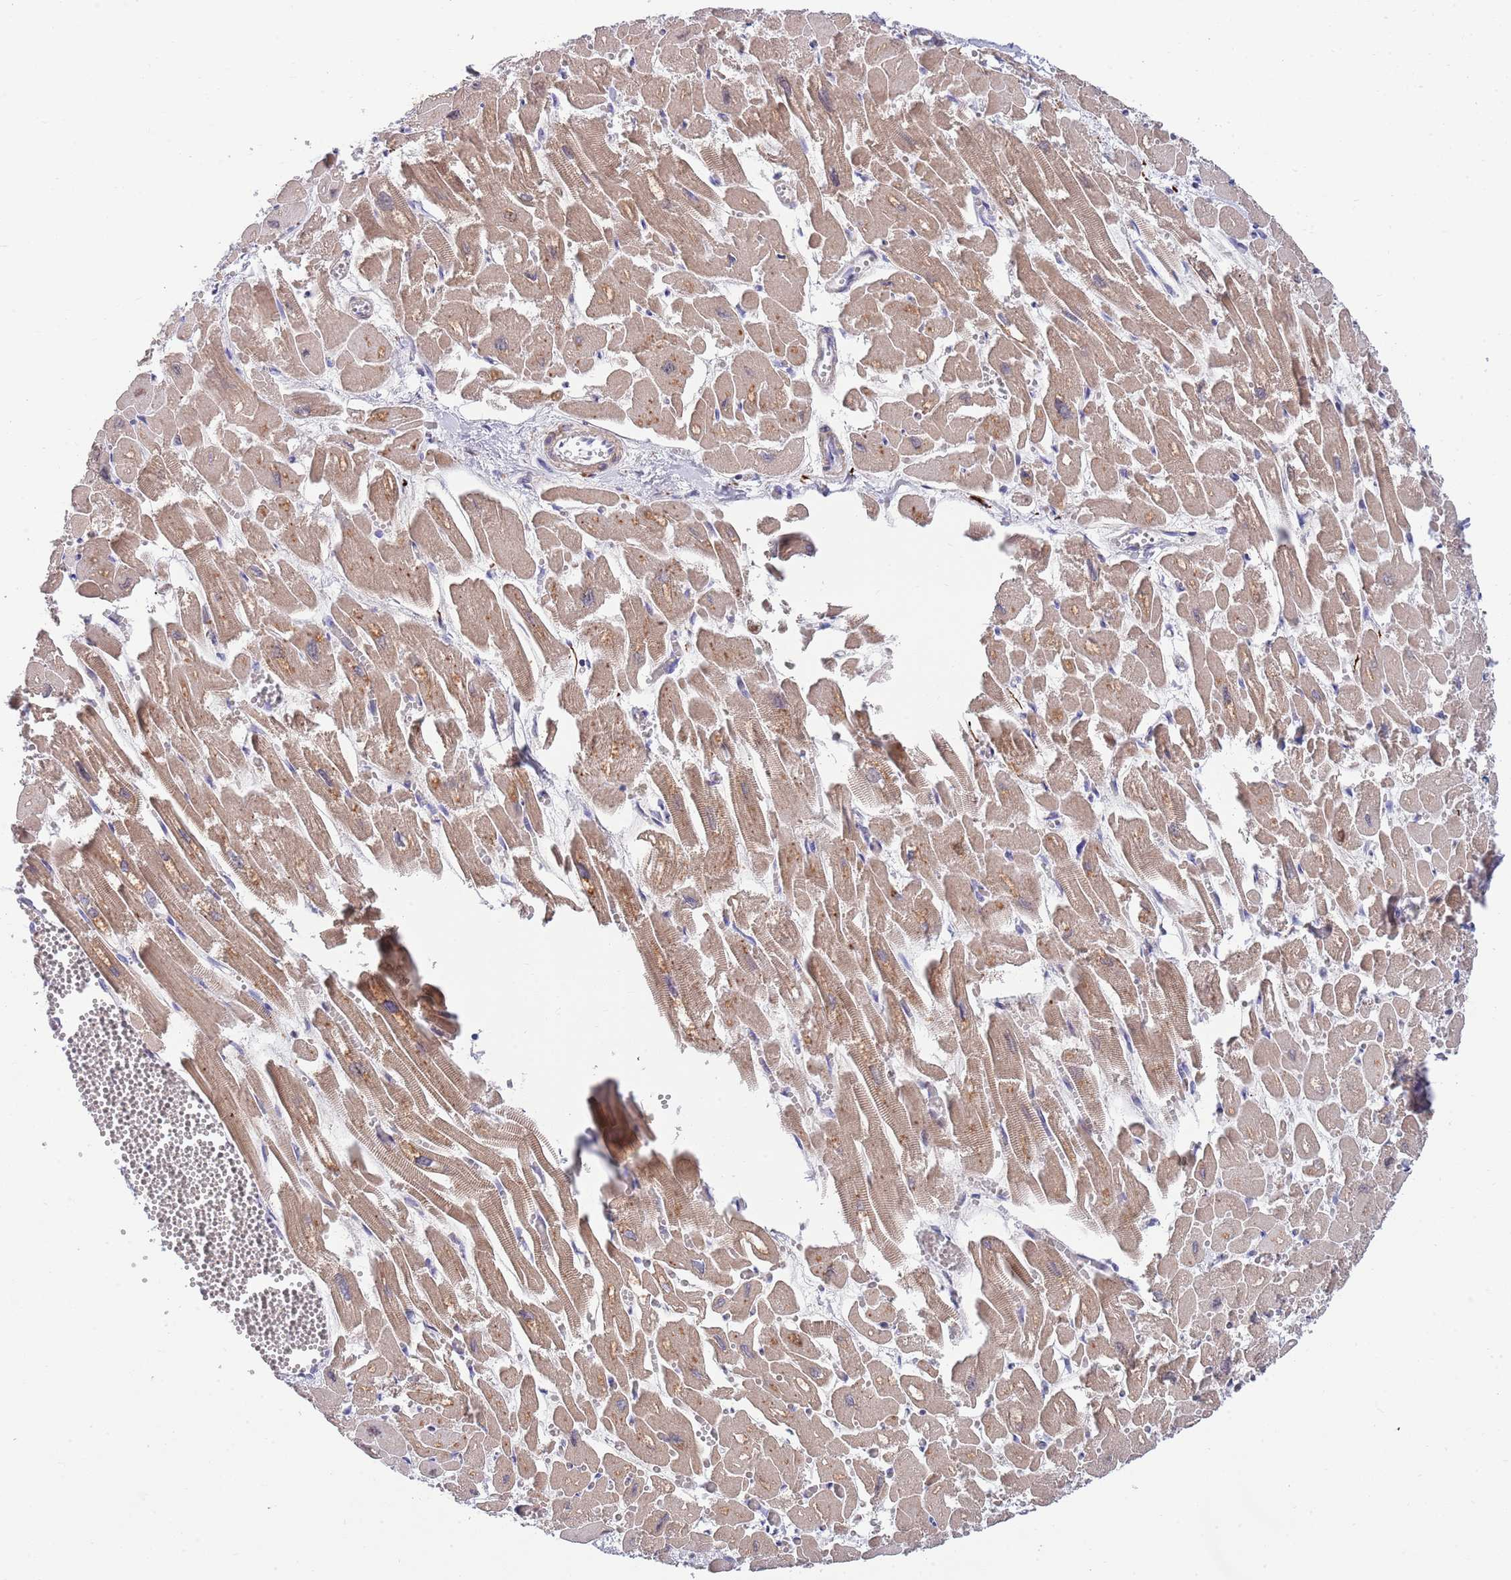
{"staining": {"intensity": "moderate", "quantity": ">75%", "location": "cytoplasmic/membranous"}, "tissue": "heart muscle", "cell_type": "Cardiomyocytes", "image_type": "normal", "snomed": [{"axis": "morphology", "description": "Normal tissue, NOS"}, {"axis": "topography", "description": "Heart"}], "caption": "Protein staining shows moderate cytoplasmic/membranous staining in approximately >75% of cardiomyocytes in benign heart muscle. (DAB IHC with brightfield microscopy, high magnification).", "gene": "NLRP6", "patient": {"sex": "male", "age": 54}}